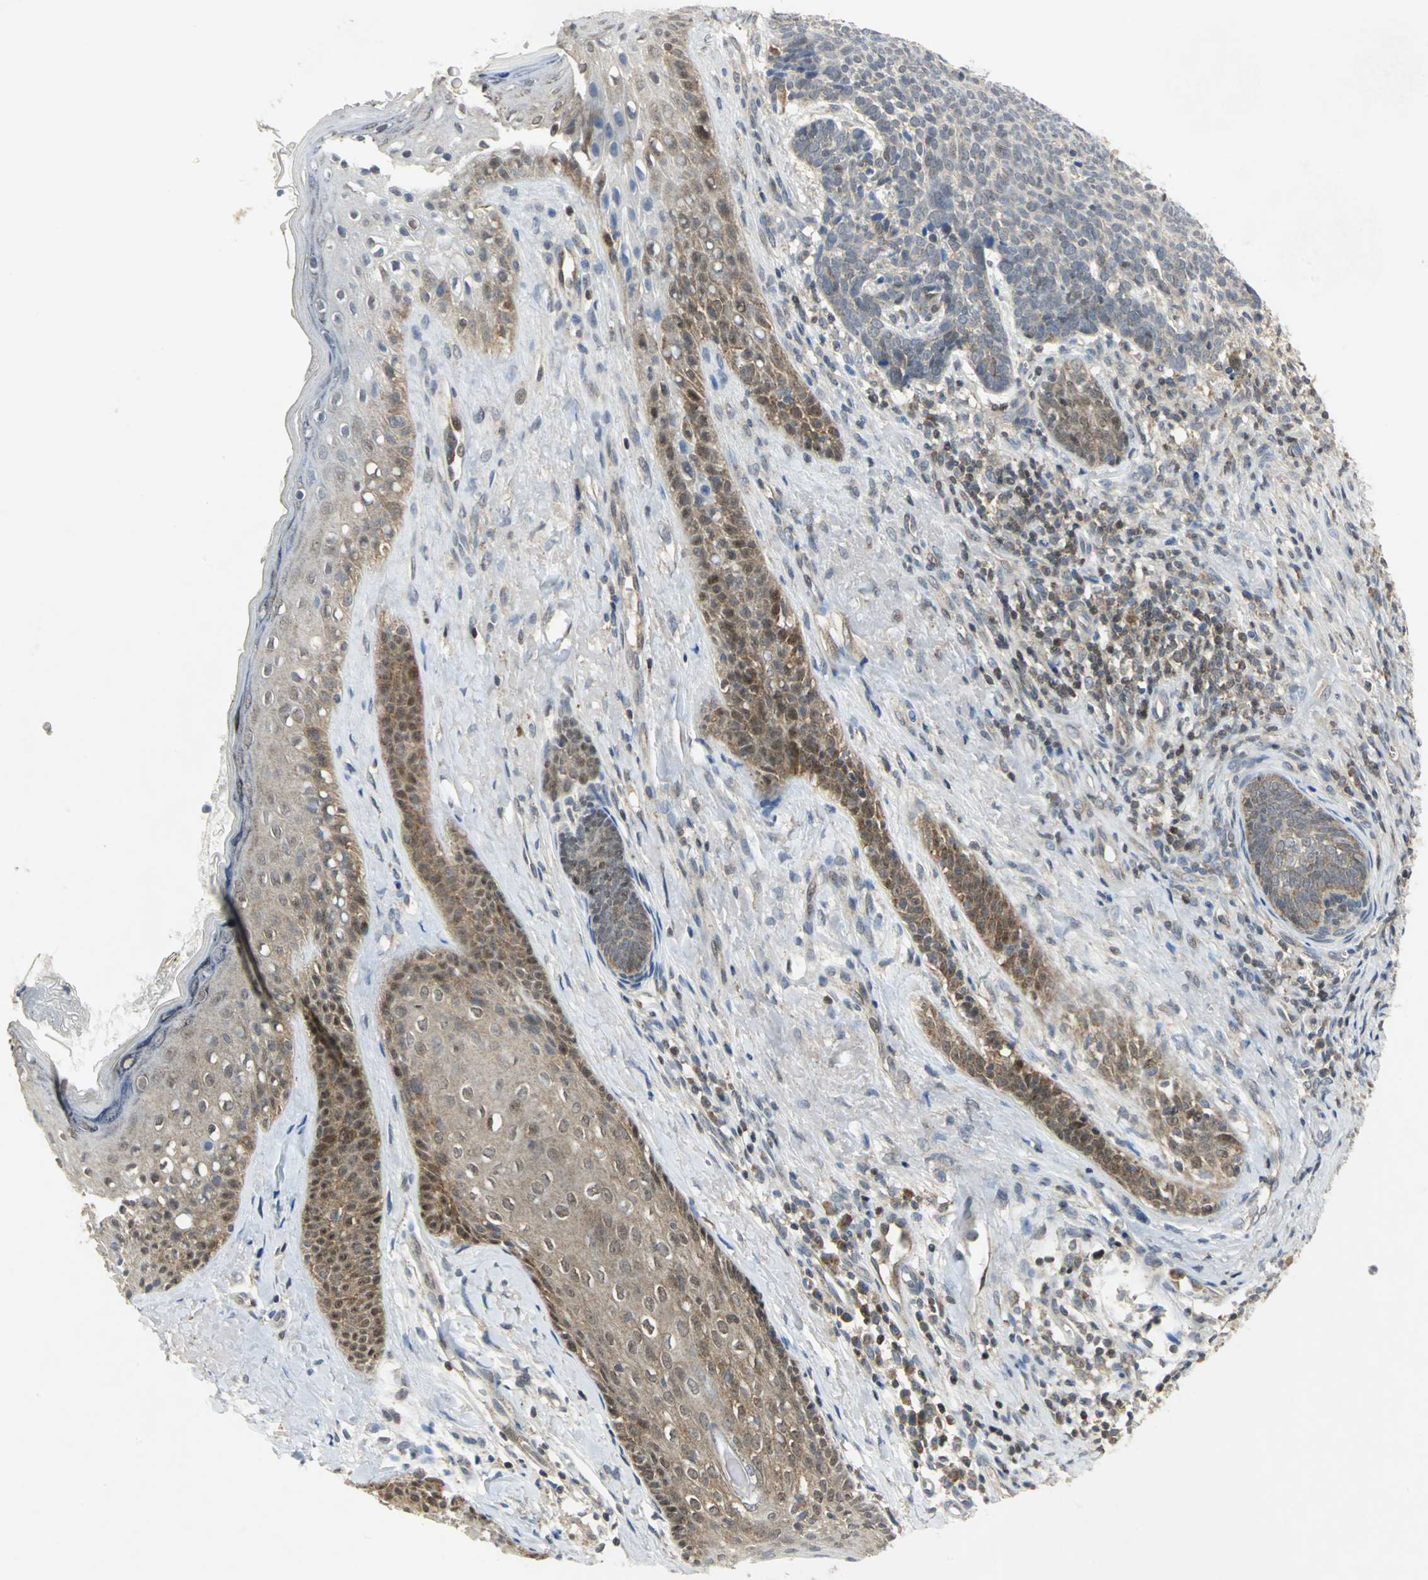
{"staining": {"intensity": "moderate", "quantity": "25%-75%", "location": "cytoplasmic/membranous,nuclear"}, "tissue": "skin cancer", "cell_type": "Tumor cells", "image_type": "cancer", "snomed": [{"axis": "morphology", "description": "Basal cell carcinoma"}, {"axis": "topography", "description": "Skin"}], "caption": "Protein staining reveals moderate cytoplasmic/membranous and nuclear staining in about 25%-75% of tumor cells in skin cancer.", "gene": "PPIA", "patient": {"sex": "male", "age": 84}}